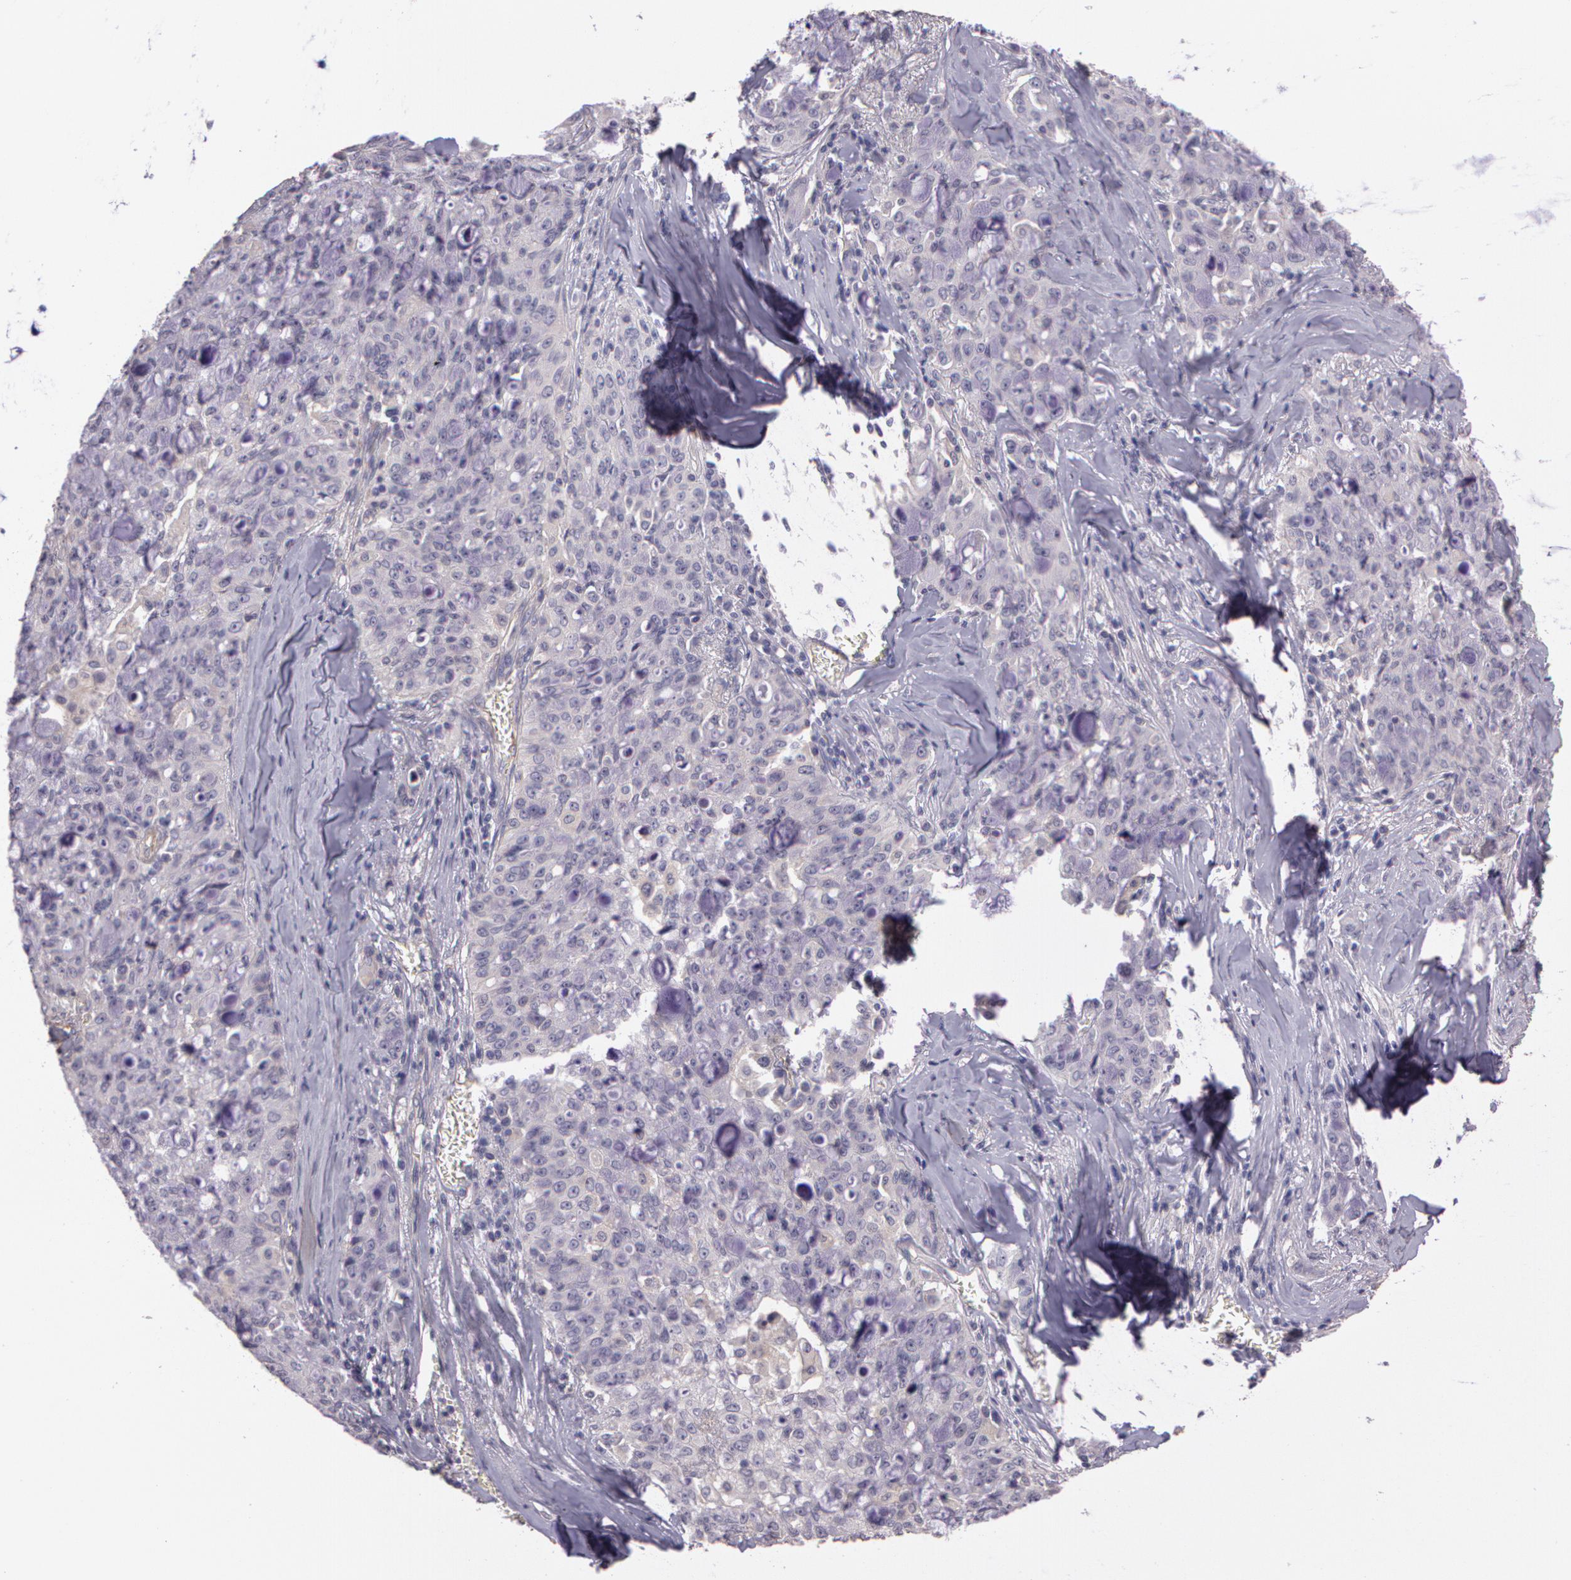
{"staining": {"intensity": "negative", "quantity": "none", "location": "none"}, "tissue": "lung cancer", "cell_type": "Tumor cells", "image_type": "cancer", "snomed": [{"axis": "morphology", "description": "Adenocarcinoma, NOS"}, {"axis": "topography", "description": "Lung"}], "caption": "Immunohistochemistry (IHC) histopathology image of lung cancer (adenocarcinoma) stained for a protein (brown), which demonstrates no expression in tumor cells. Brightfield microscopy of IHC stained with DAB (brown) and hematoxylin (blue), captured at high magnification.", "gene": "G2E3", "patient": {"sex": "female", "age": 44}}